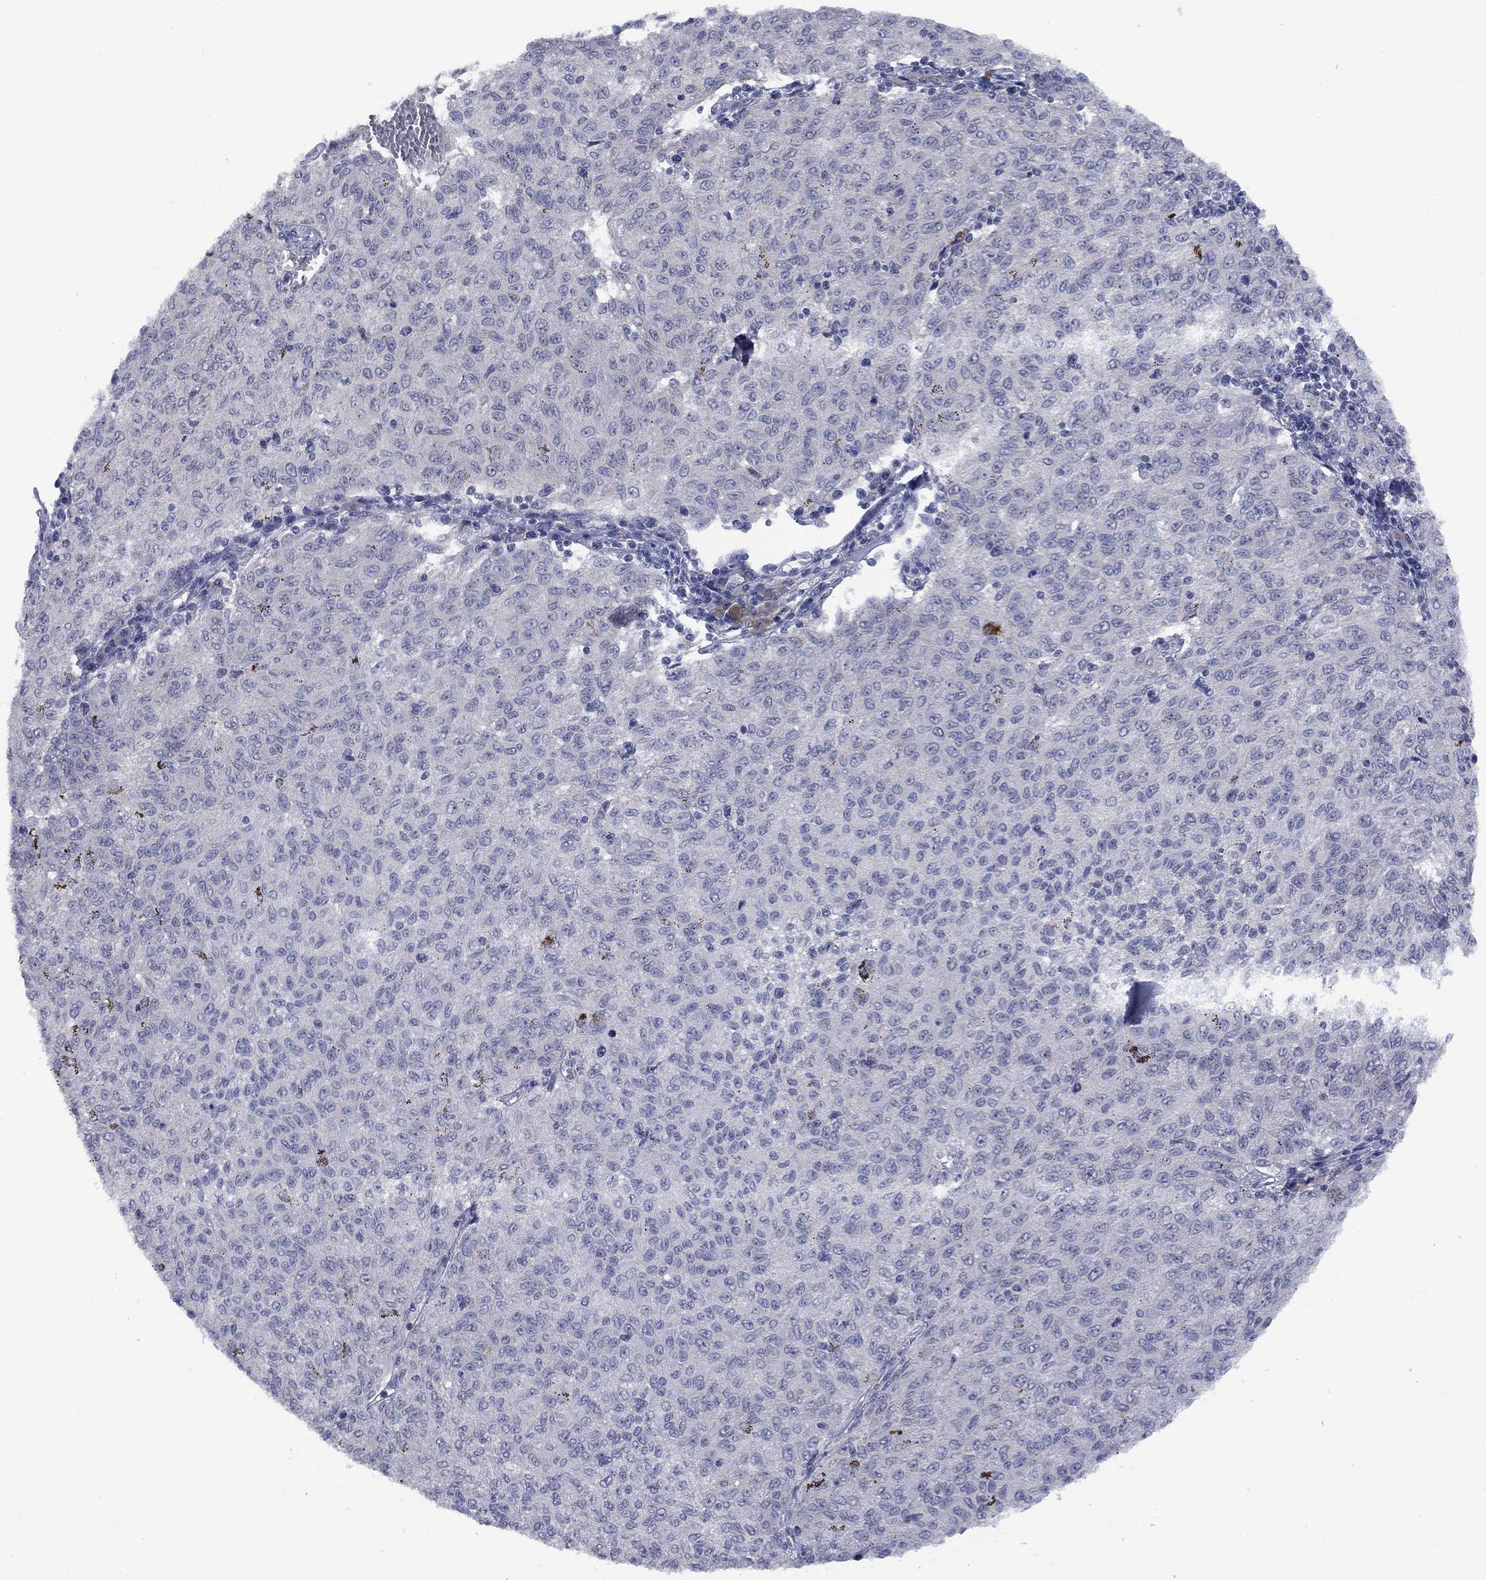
{"staining": {"intensity": "negative", "quantity": "none", "location": "none"}, "tissue": "melanoma", "cell_type": "Tumor cells", "image_type": "cancer", "snomed": [{"axis": "morphology", "description": "Malignant melanoma, NOS"}, {"axis": "topography", "description": "Skin"}], "caption": "Protein analysis of melanoma demonstrates no significant positivity in tumor cells. Brightfield microscopy of immunohistochemistry (IHC) stained with DAB (3,3'-diaminobenzidine) (brown) and hematoxylin (blue), captured at high magnification.", "gene": "CACNA1A", "patient": {"sex": "female", "age": 72}}